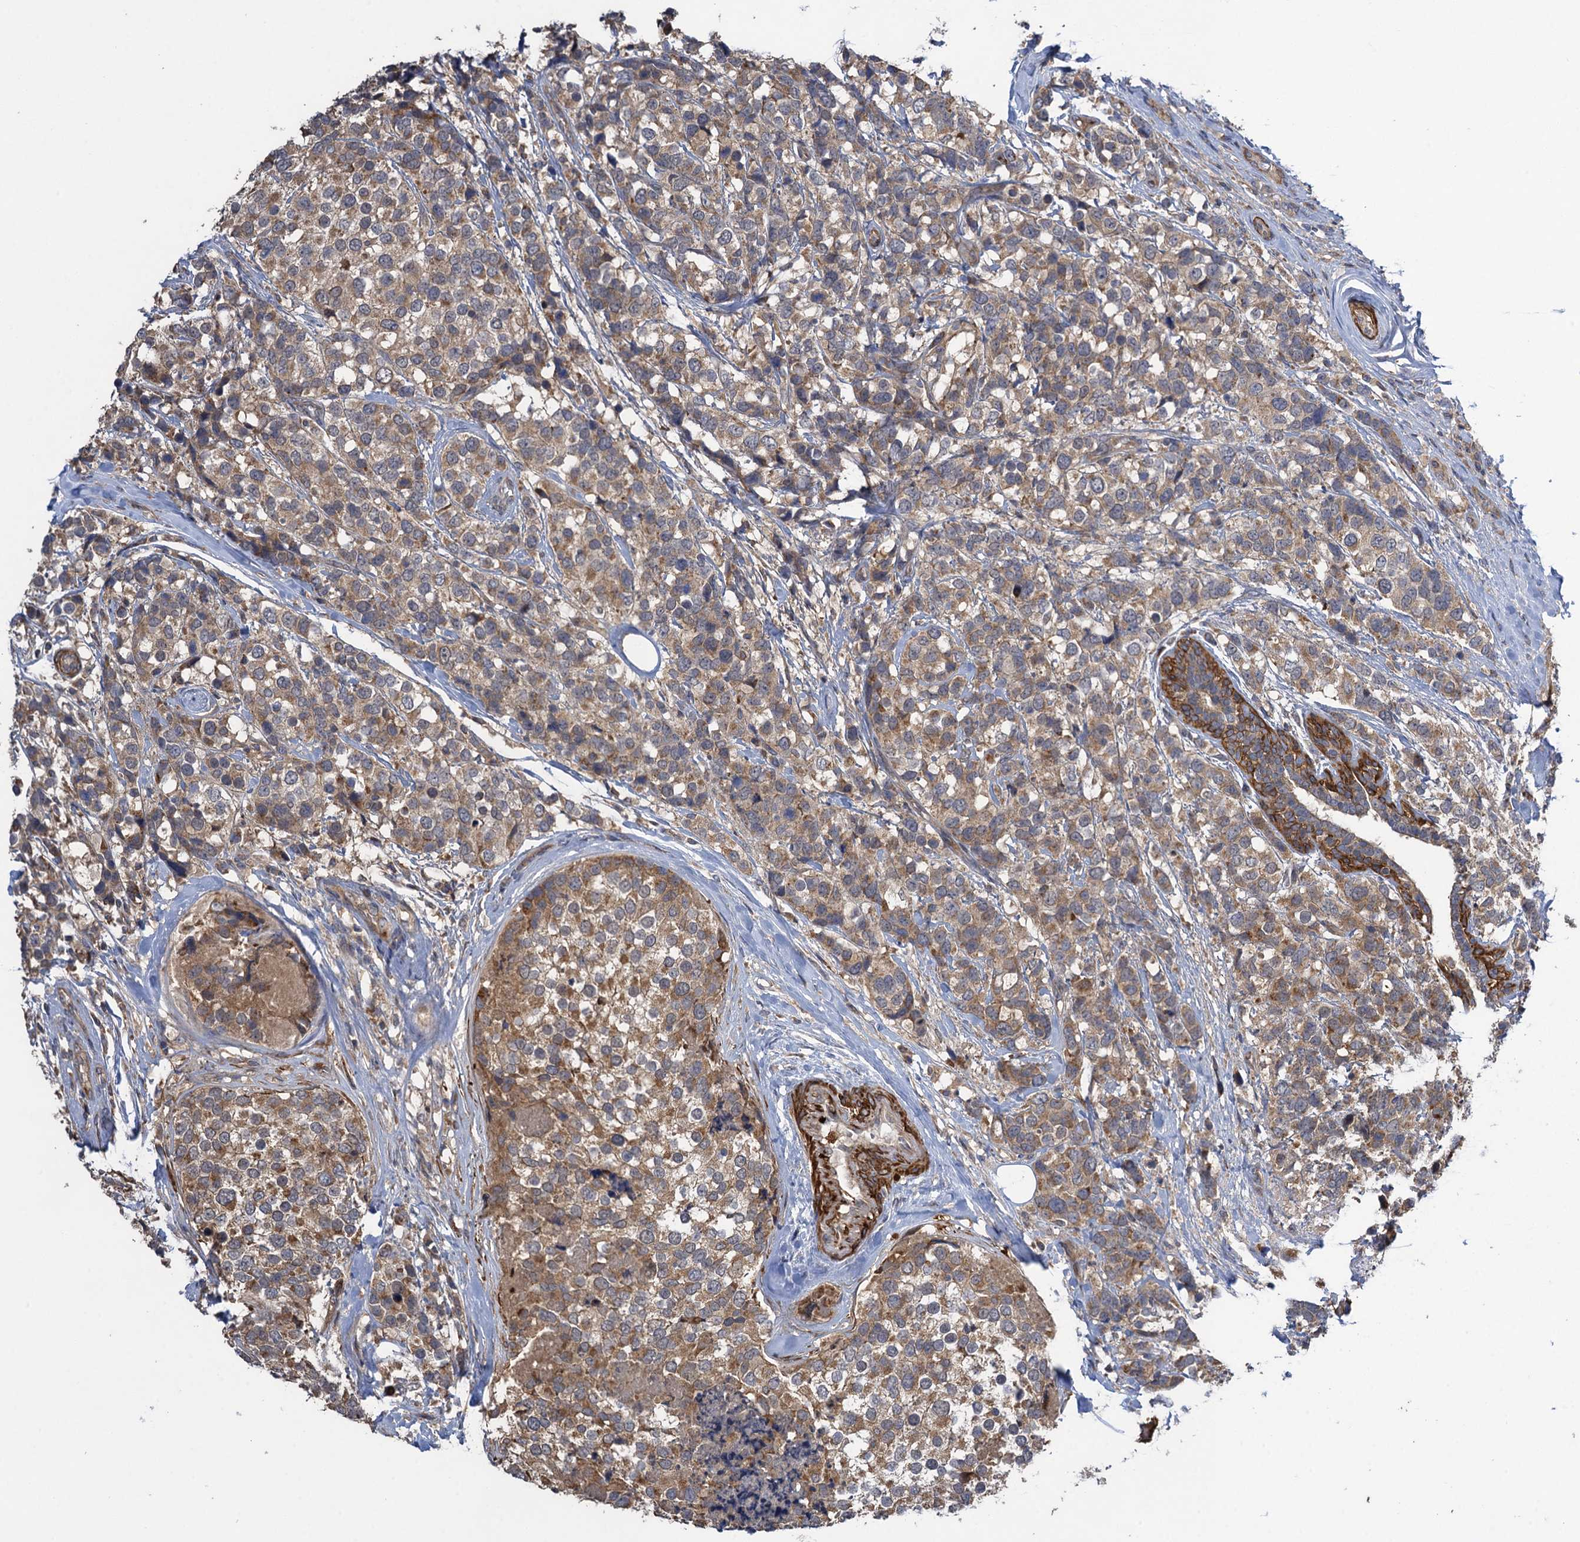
{"staining": {"intensity": "moderate", "quantity": ">75%", "location": "cytoplasmic/membranous"}, "tissue": "breast cancer", "cell_type": "Tumor cells", "image_type": "cancer", "snomed": [{"axis": "morphology", "description": "Lobular carcinoma"}, {"axis": "topography", "description": "Breast"}], "caption": "There is medium levels of moderate cytoplasmic/membranous staining in tumor cells of breast lobular carcinoma, as demonstrated by immunohistochemical staining (brown color).", "gene": "WDR88", "patient": {"sex": "female", "age": 59}}